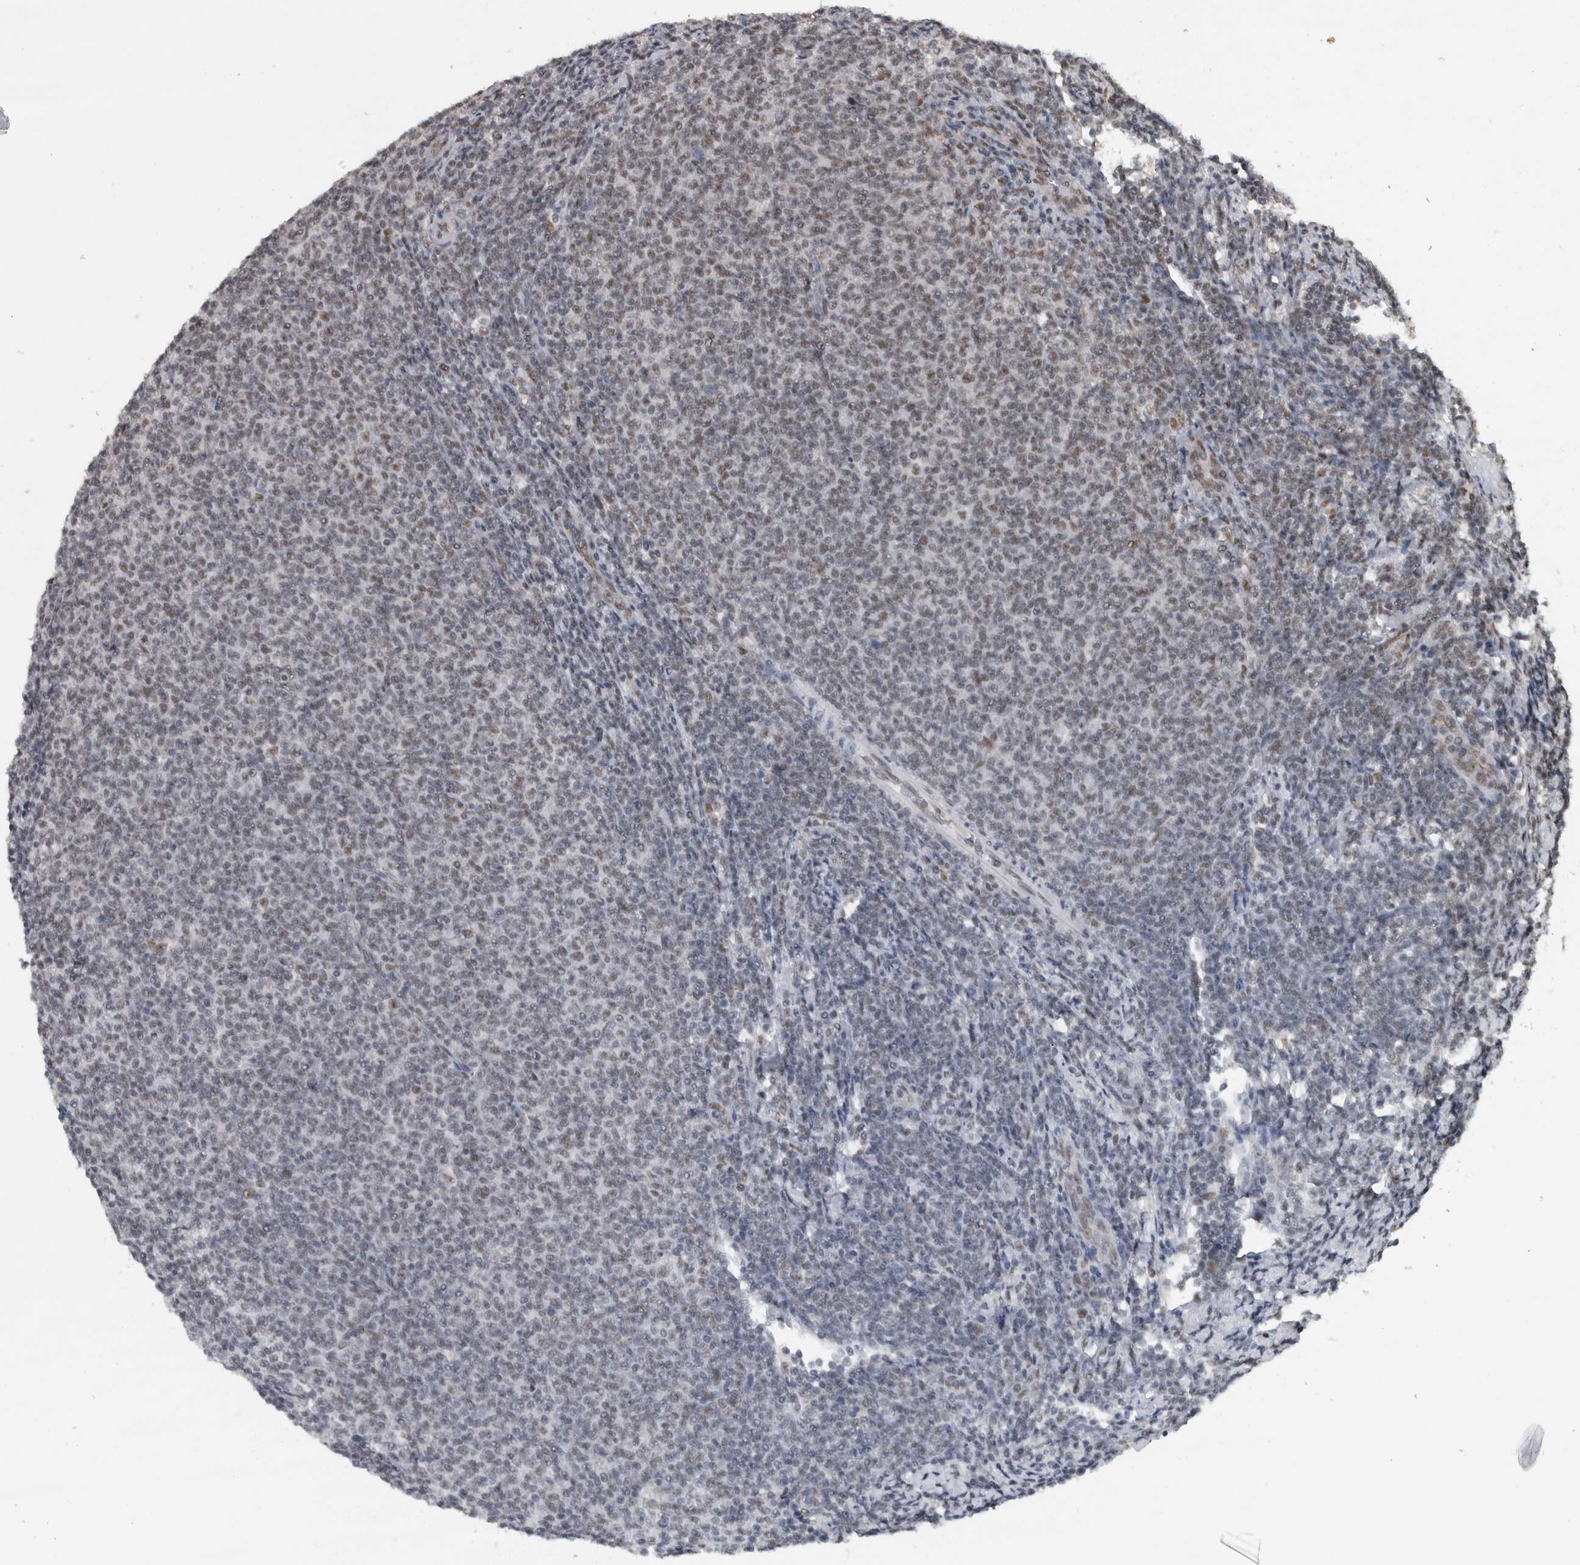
{"staining": {"intensity": "weak", "quantity": ">75%", "location": "nuclear"}, "tissue": "lymphoma", "cell_type": "Tumor cells", "image_type": "cancer", "snomed": [{"axis": "morphology", "description": "Malignant lymphoma, non-Hodgkin's type, Low grade"}, {"axis": "topography", "description": "Lymph node"}], "caption": "Immunohistochemical staining of malignant lymphoma, non-Hodgkin's type (low-grade) demonstrates weak nuclear protein expression in about >75% of tumor cells.", "gene": "DDX42", "patient": {"sex": "male", "age": 66}}